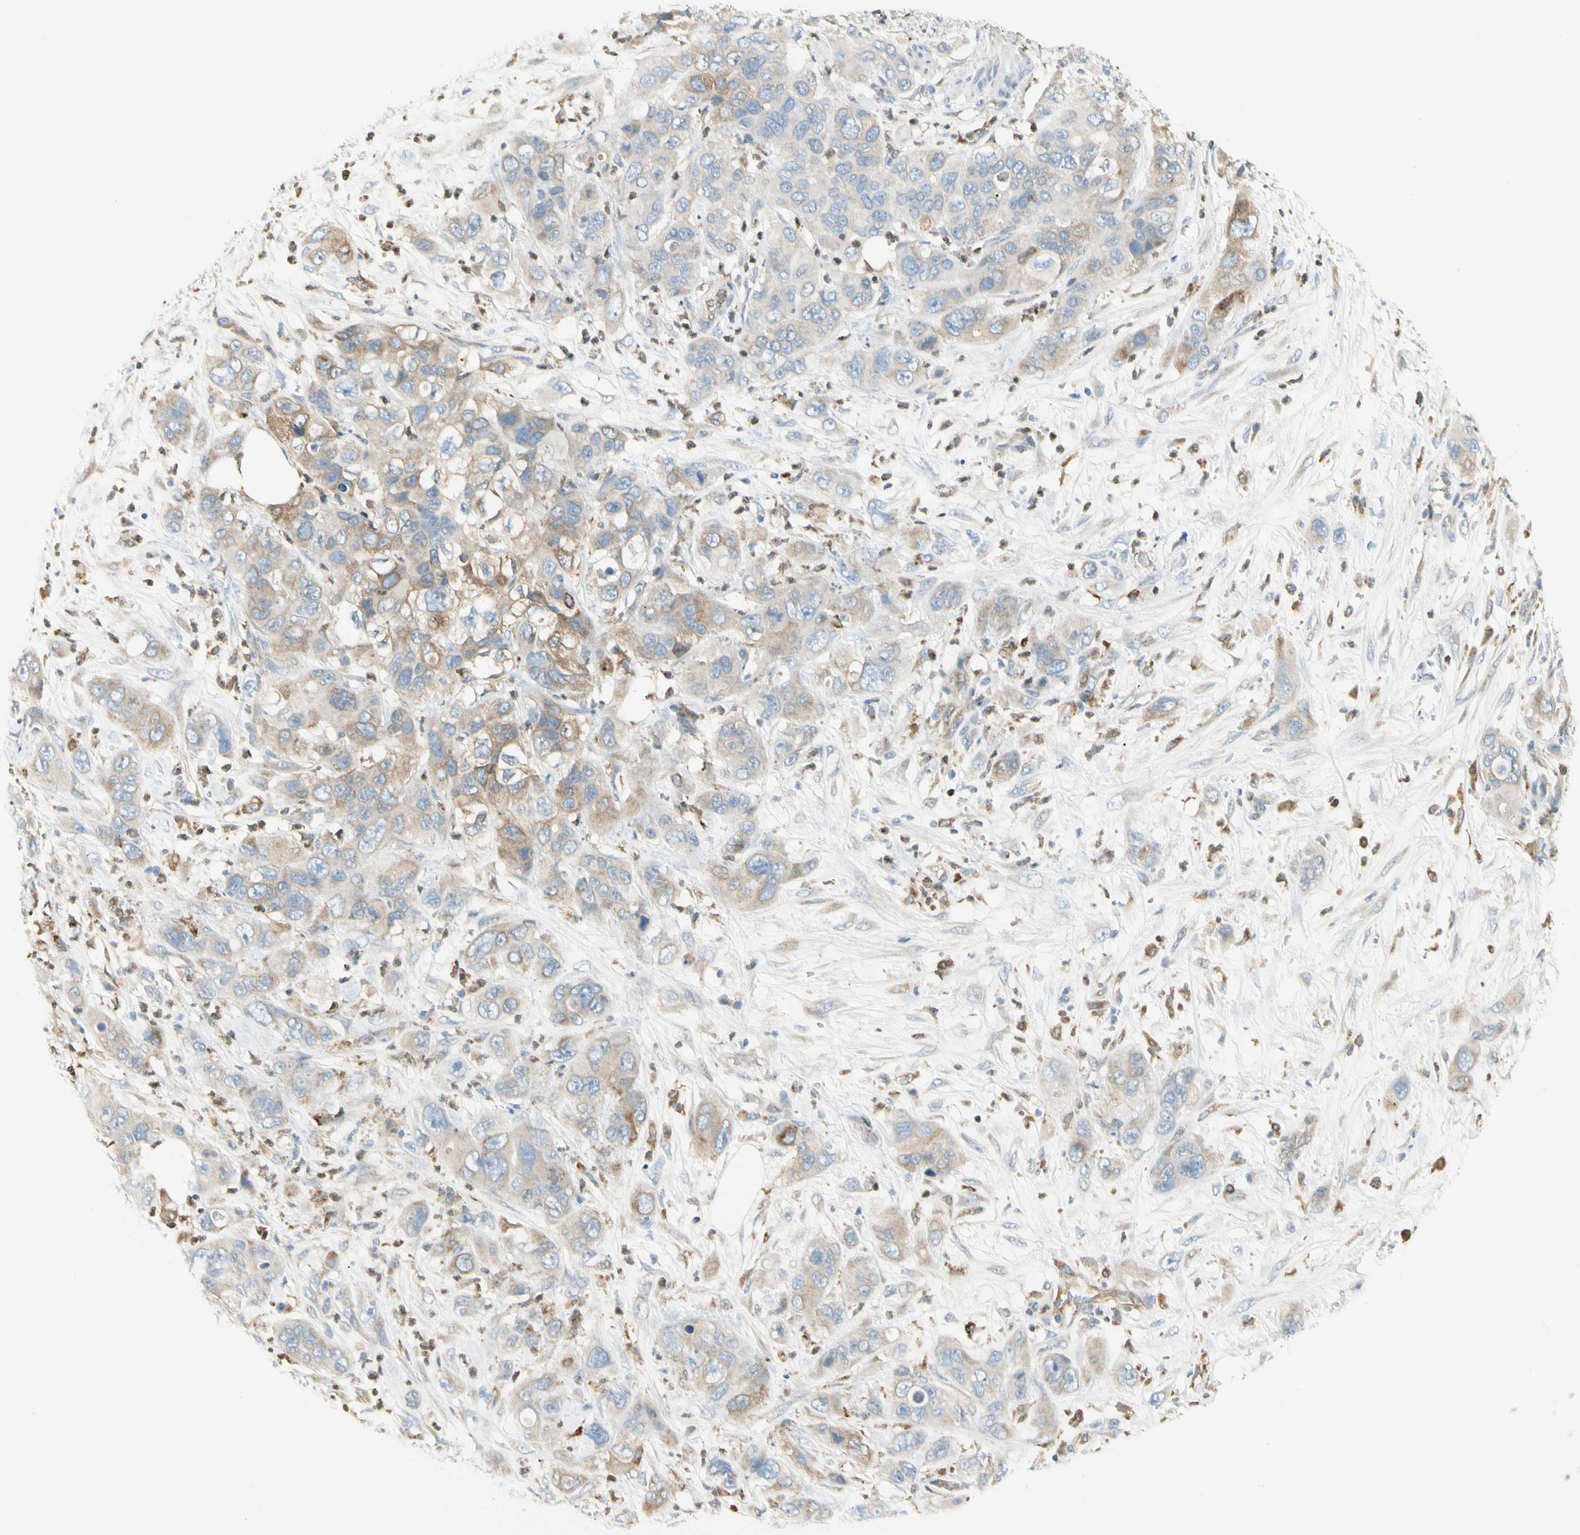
{"staining": {"intensity": "weak", "quantity": "25%-75%", "location": "cytoplasmic/membranous"}, "tissue": "pancreatic cancer", "cell_type": "Tumor cells", "image_type": "cancer", "snomed": [{"axis": "morphology", "description": "Adenocarcinoma, NOS"}, {"axis": "topography", "description": "Pancreas"}], "caption": "An image of human pancreatic cancer (adenocarcinoma) stained for a protein shows weak cytoplasmic/membranous brown staining in tumor cells.", "gene": "LPCAT2", "patient": {"sex": "female", "age": 71}}